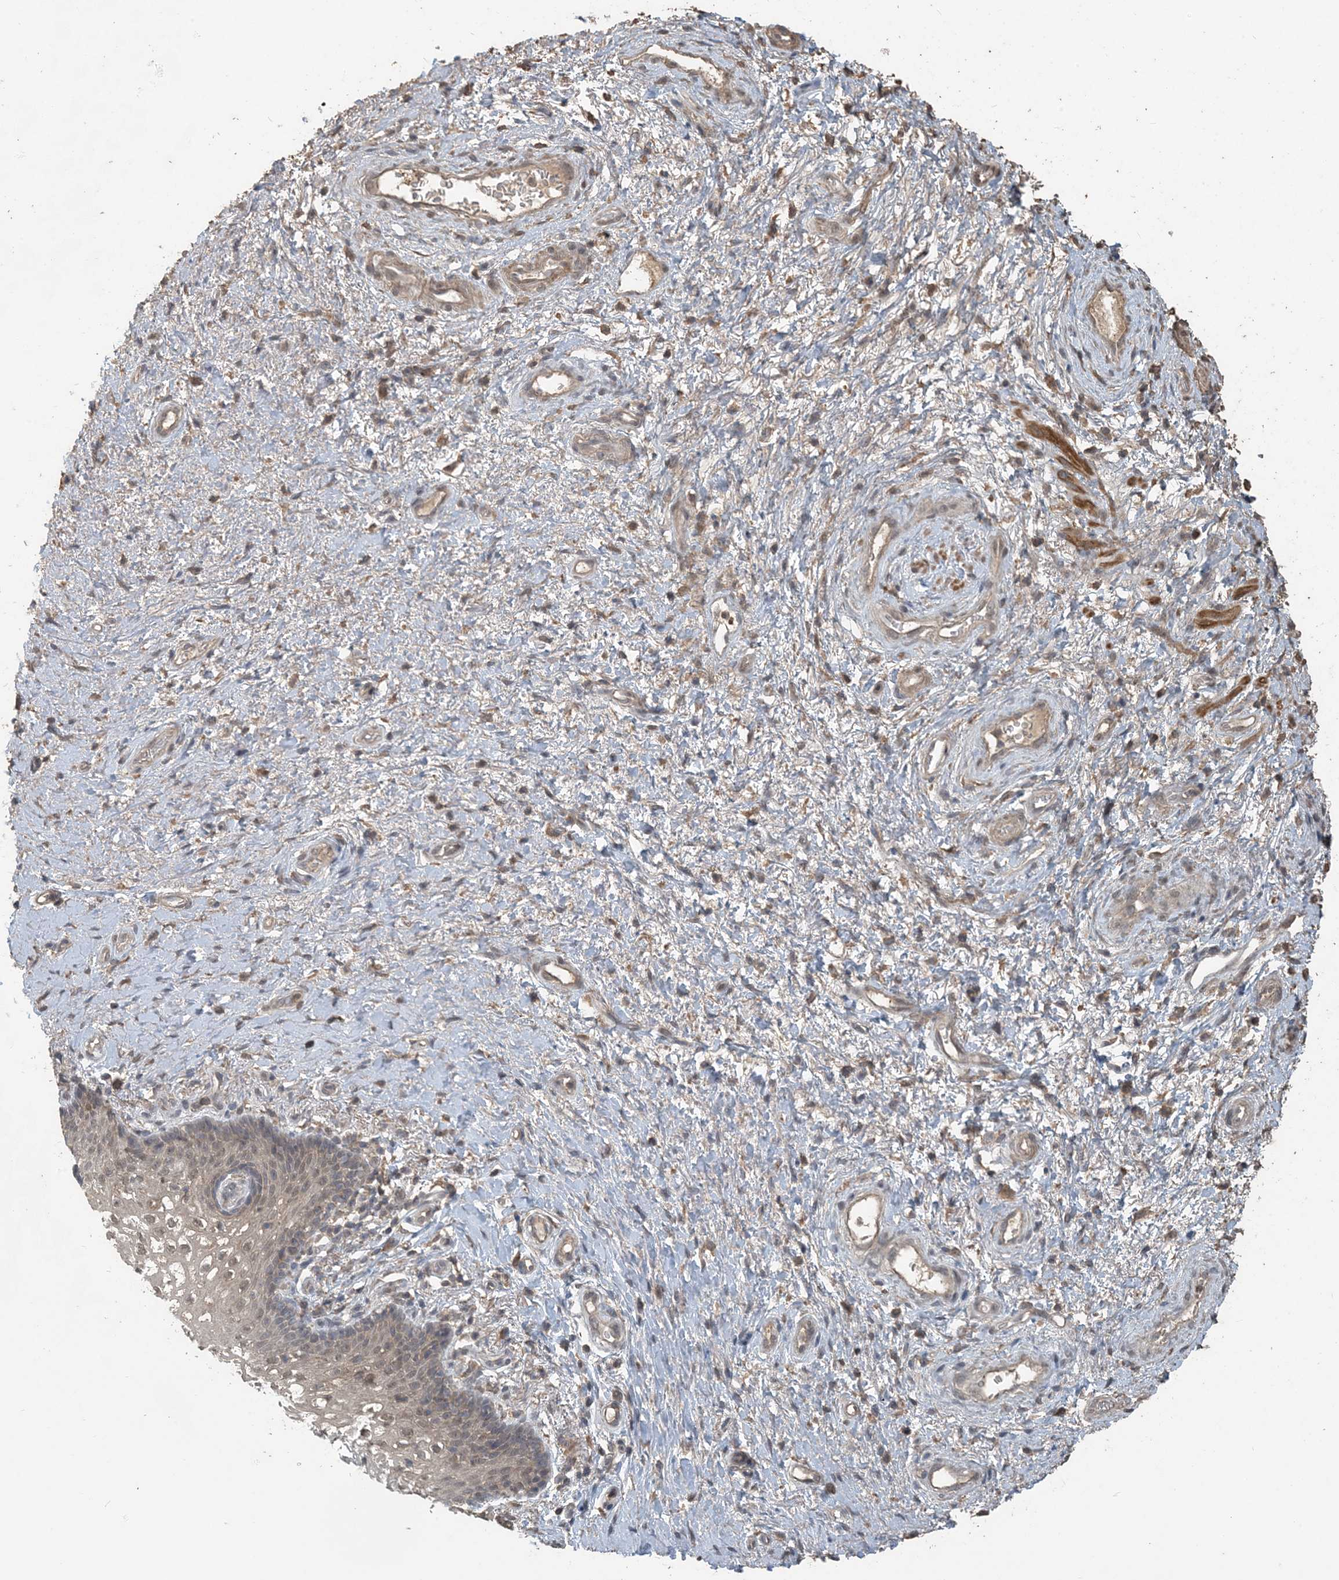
{"staining": {"intensity": "moderate", "quantity": "<25%", "location": "cytoplasmic/membranous,nuclear"}, "tissue": "vagina", "cell_type": "Squamous epithelial cells", "image_type": "normal", "snomed": [{"axis": "morphology", "description": "Normal tissue, NOS"}, {"axis": "topography", "description": "Vagina"}], "caption": "Immunohistochemical staining of normal vagina reveals <25% levels of moderate cytoplasmic/membranous,nuclear protein positivity in about <25% of squamous epithelial cells.", "gene": "ZC3H12A", "patient": {"sex": "female", "age": 60}}